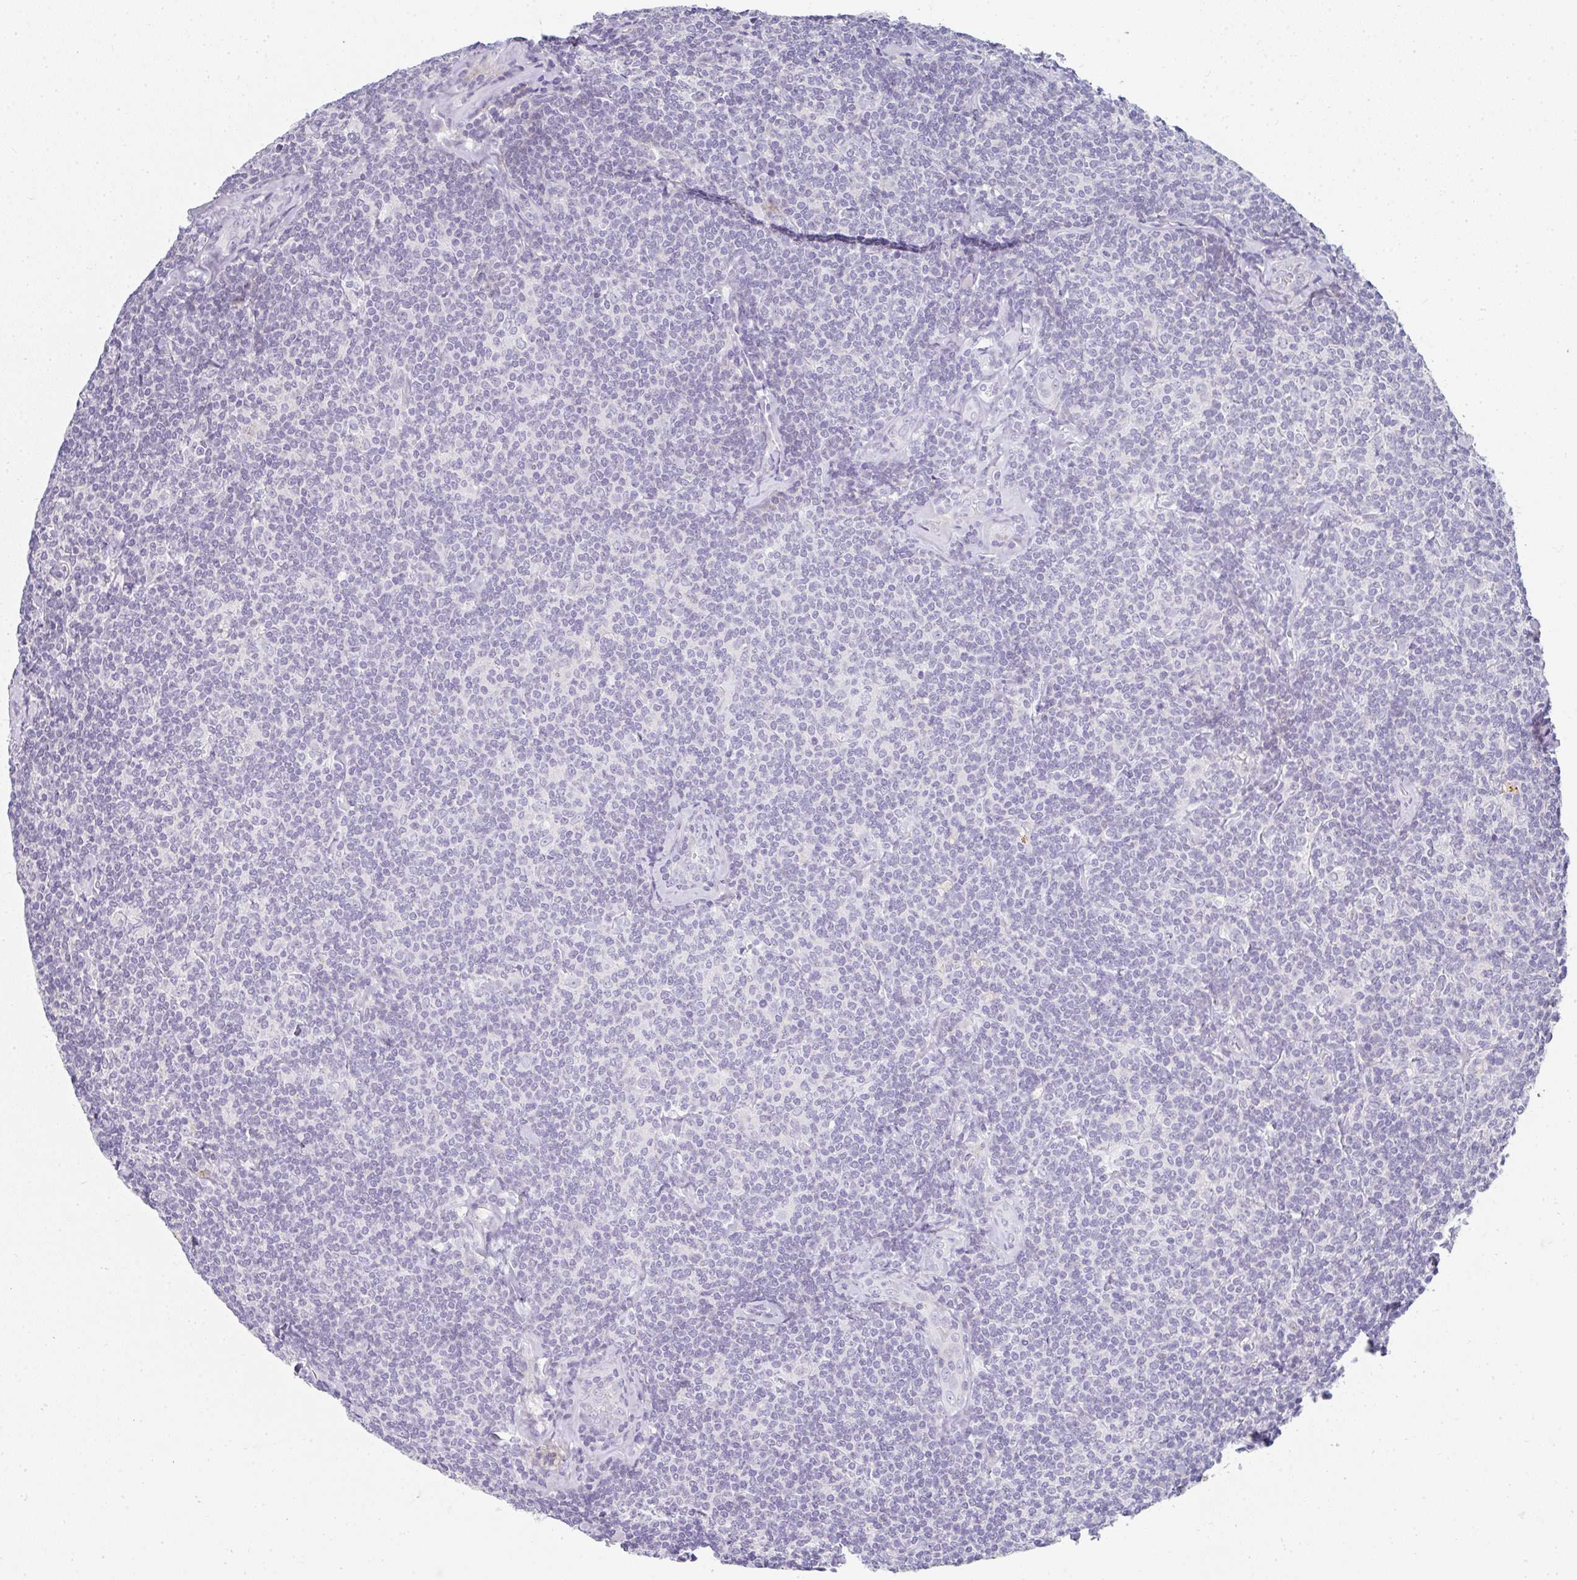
{"staining": {"intensity": "negative", "quantity": "none", "location": "none"}, "tissue": "lymphoma", "cell_type": "Tumor cells", "image_type": "cancer", "snomed": [{"axis": "morphology", "description": "Malignant lymphoma, non-Hodgkin's type, Low grade"}, {"axis": "topography", "description": "Lymph node"}], "caption": "High power microscopy image of an IHC histopathology image of lymphoma, revealing no significant staining in tumor cells.", "gene": "NEU2", "patient": {"sex": "female", "age": 56}}